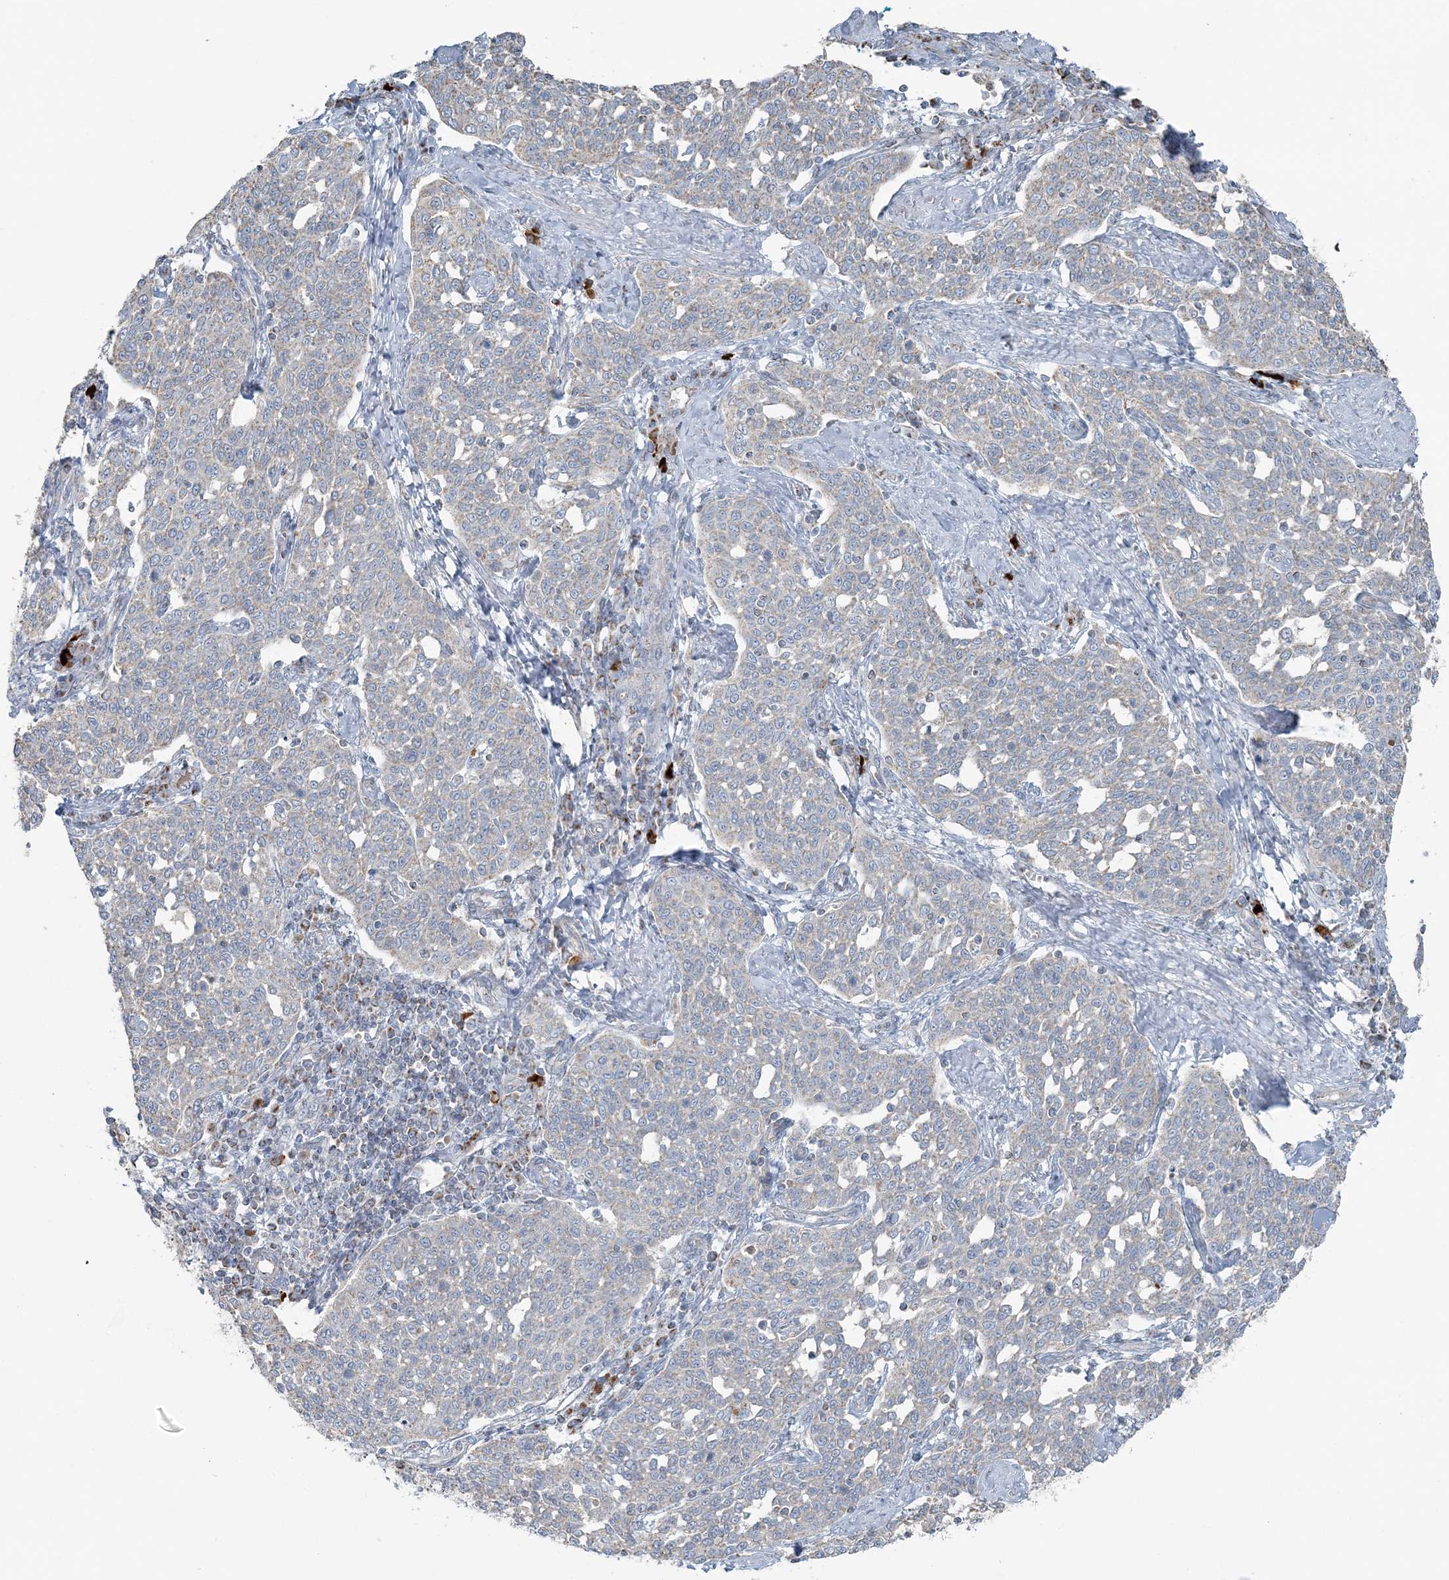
{"staining": {"intensity": "negative", "quantity": "none", "location": "none"}, "tissue": "cervical cancer", "cell_type": "Tumor cells", "image_type": "cancer", "snomed": [{"axis": "morphology", "description": "Squamous cell carcinoma, NOS"}, {"axis": "topography", "description": "Cervix"}], "caption": "DAB immunohistochemical staining of cervical squamous cell carcinoma demonstrates no significant positivity in tumor cells. (Brightfield microscopy of DAB immunohistochemistry at high magnification).", "gene": "SLC22A16", "patient": {"sex": "female", "age": 34}}